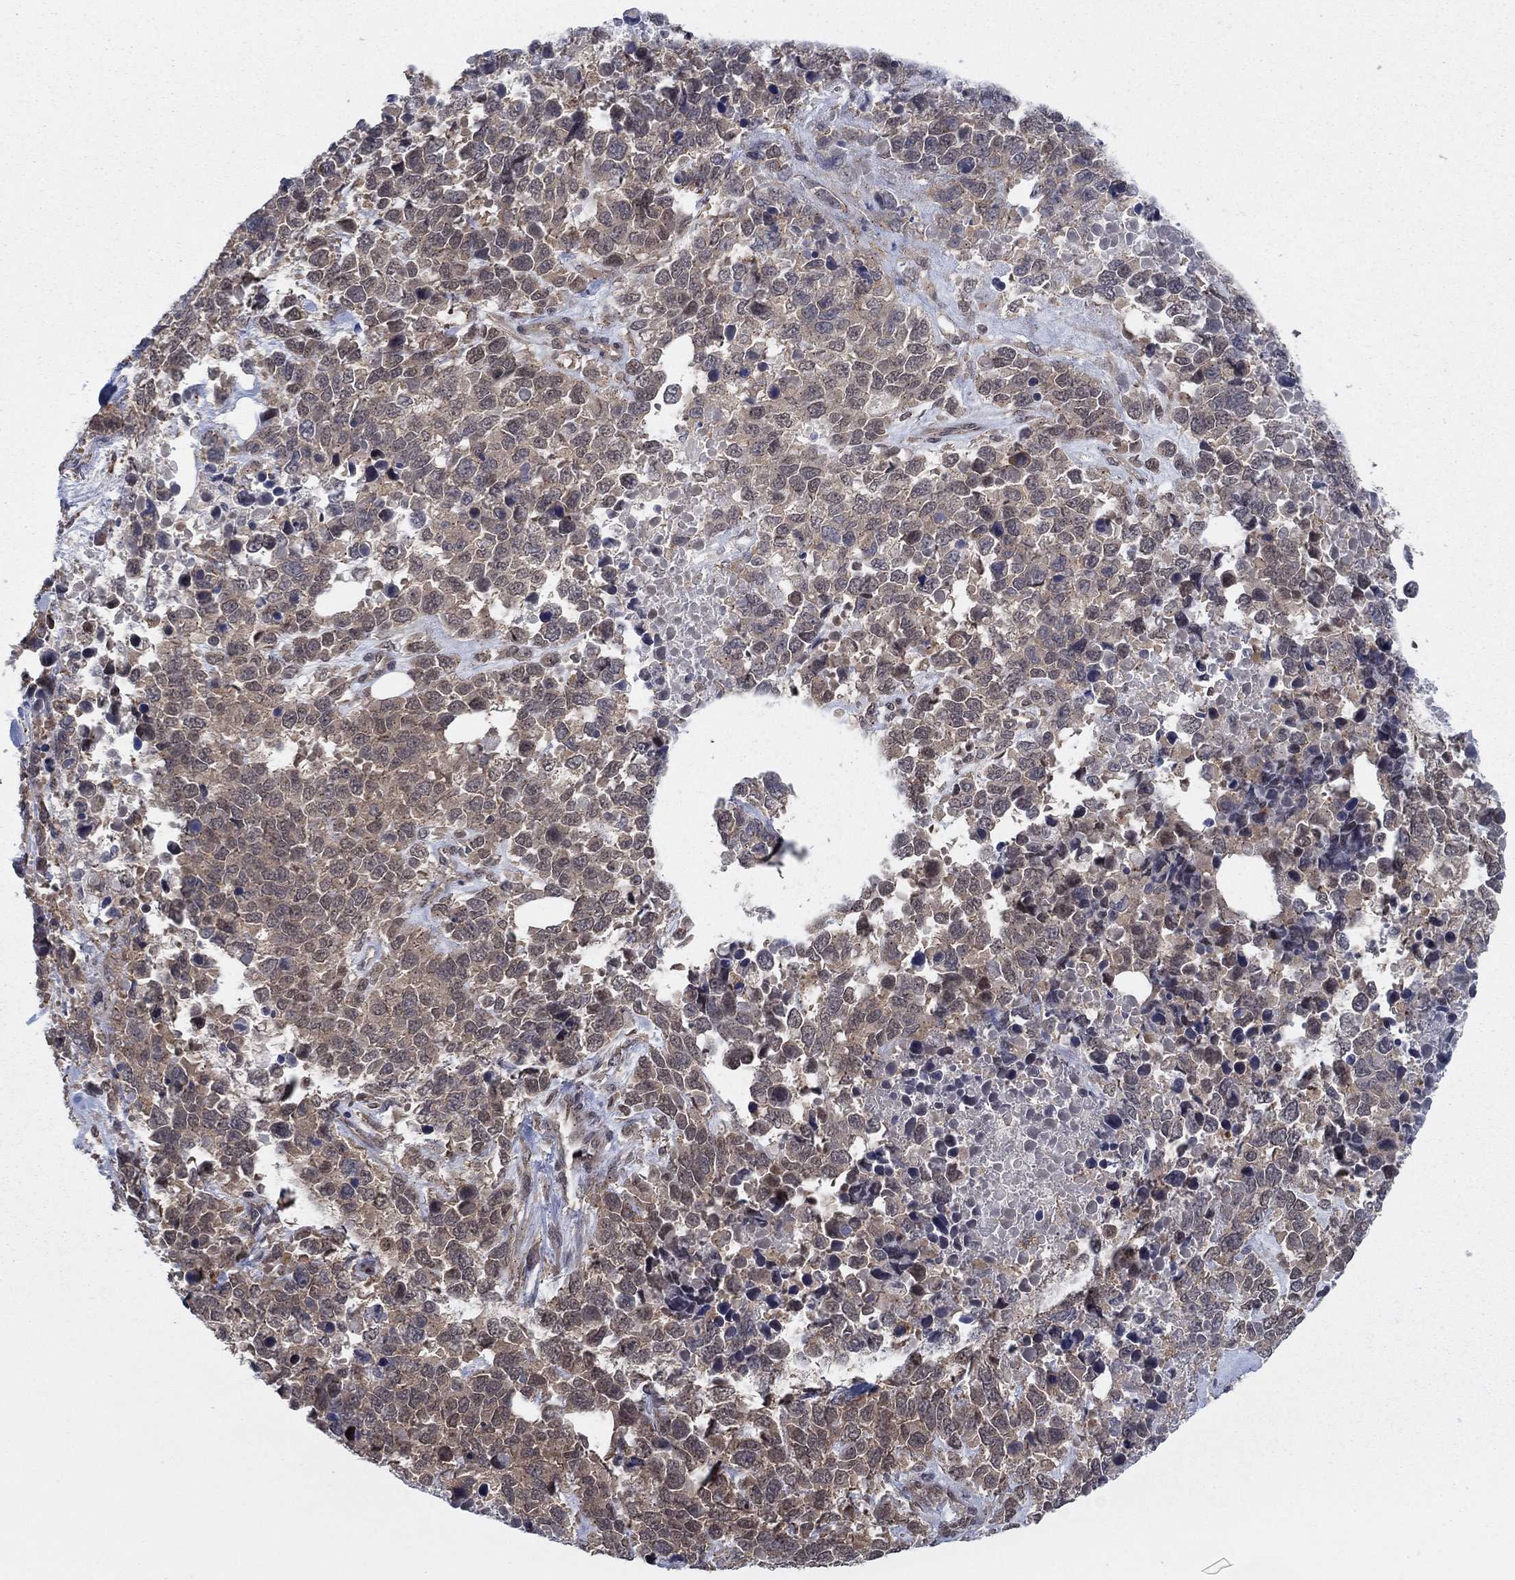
{"staining": {"intensity": "moderate", "quantity": "<25%", "location": "cytoplasmic/membranous"}, "tissue": "melanoma", "cell_type": "Tumor cells", "image_type": "cancer", "snomed": [{"axis": "morphology", "description": "Malignant melanoma, Metastatic site"}, {"axis": "topography", "description": "Skin"}], "caption": "Human malignant melanoma (metastatic site) stained for a protein (brown) displays moderate cytoplasmic/membranous positive expression in approximately <25% of tumor cells.", "gene": "SH3RF1", "patient": {"sex": "male", "age": 84}}